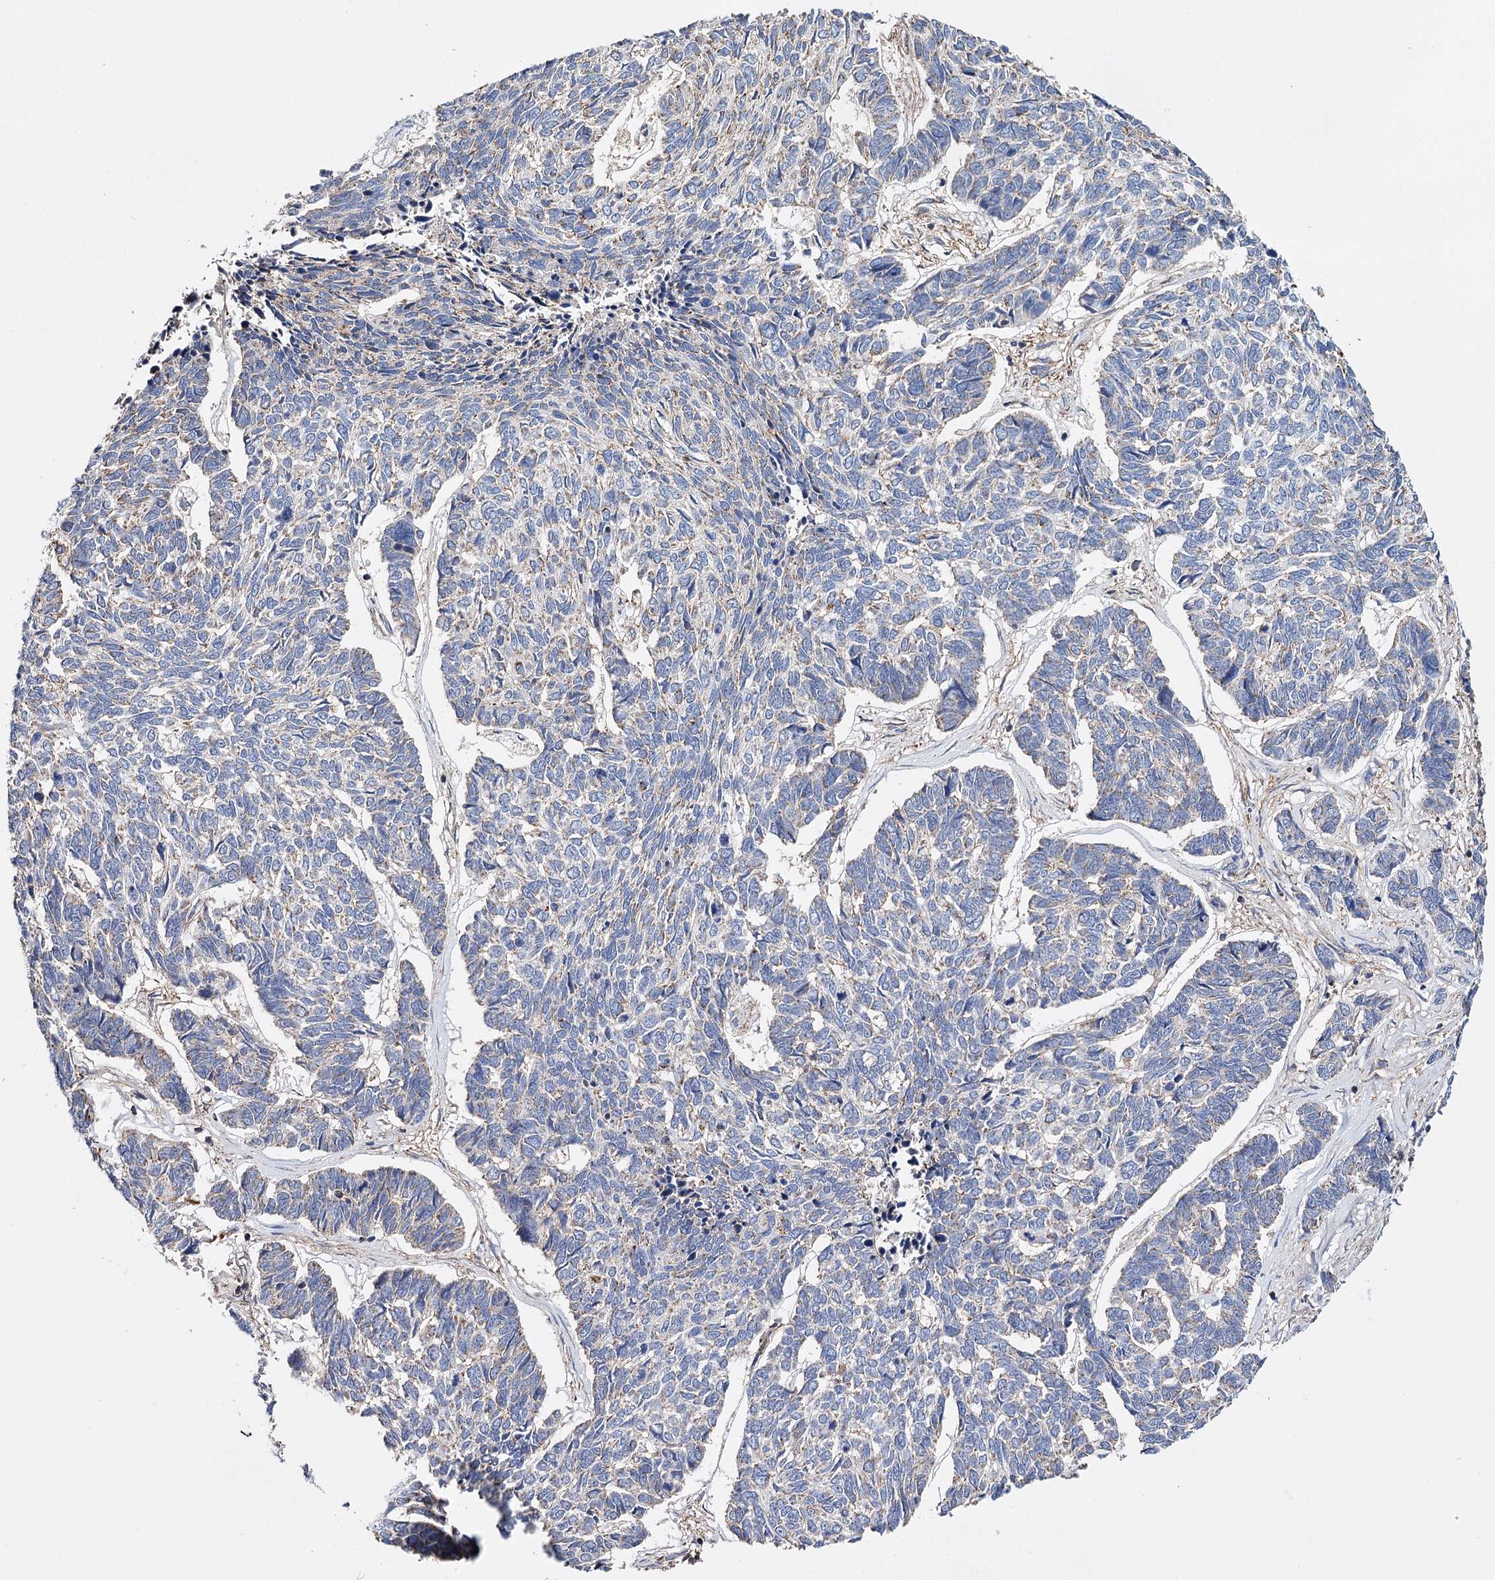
{"staining": {"intensity": "negative", "quantity": "none", "location": "none"}, "tissue": "skin cancer", "cell_type": "Tumor cells", "image_type": "cancer", "snomed": [{"axis": "morphology", "description": "Basal cell carcinoma"}, {"axis": "topography", "description": "Skin"}], "caption": "Immunohistochemistry image of human skin basal cell carcinoma stained for a protein (brown), which displays no staining in tumor cells.", "gene": "CFAP46", "patient": {"sex": "female", "age": 65}}